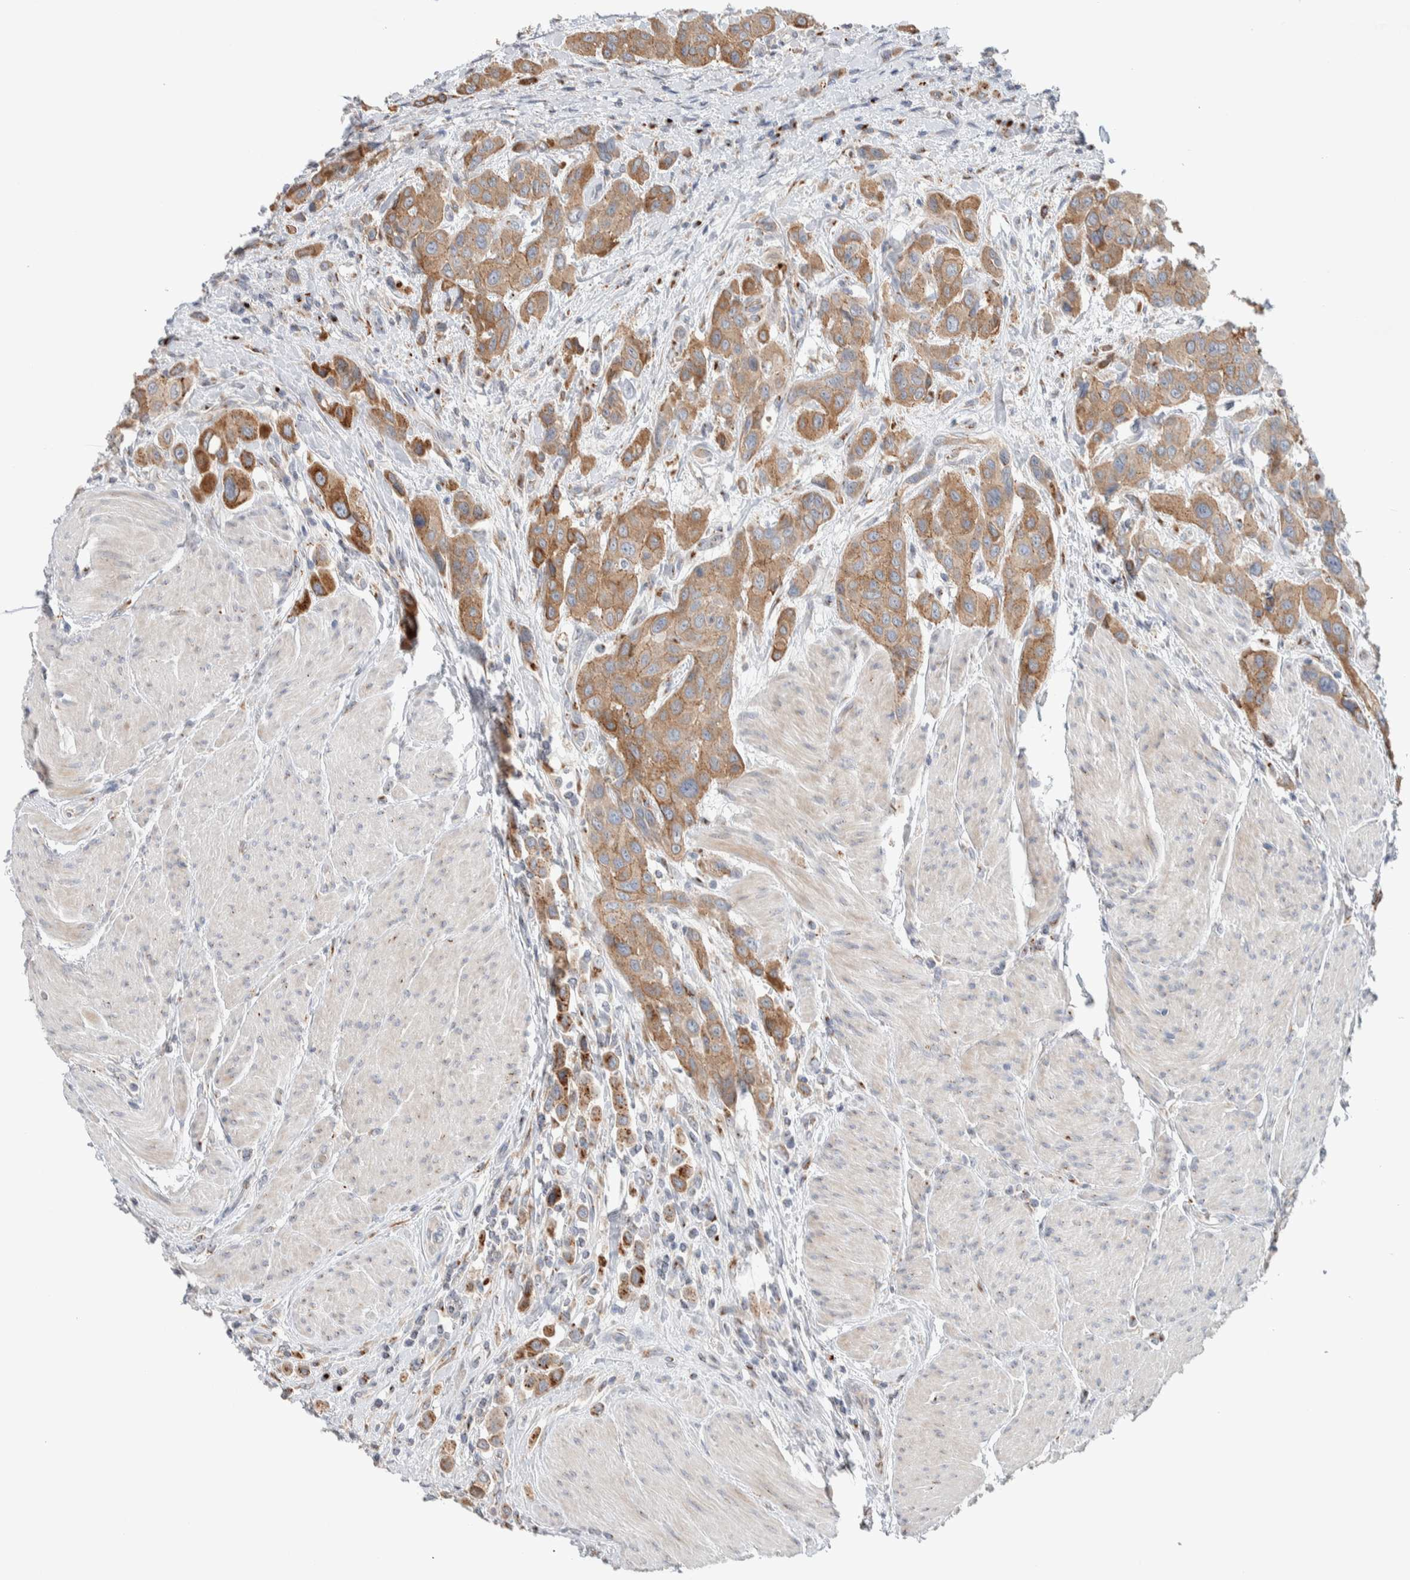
{"staining": {"intensity": "moderate", "quantity": ">75%", "location": "cytoplasmic/membranous"}, "tissue": "urothelial cancer", "cell_type": "Tumor cells", "image_type": "cancer", "snomed": [{"axis": "morphology", "description": "Urothelial carcinoma, High grade"}, {"axis": "topography", "description": "Urinary bladder"}], "caption": "This is a photomicrograph of immunohistochemistry (IHC) staining of high-grade urothelial carcinoma, which shows moderate staining in the cytoplasmic/membranous of tumor cells.", "gene": "SLC38A10", "patient": {"sex": "male", "age": 50}}